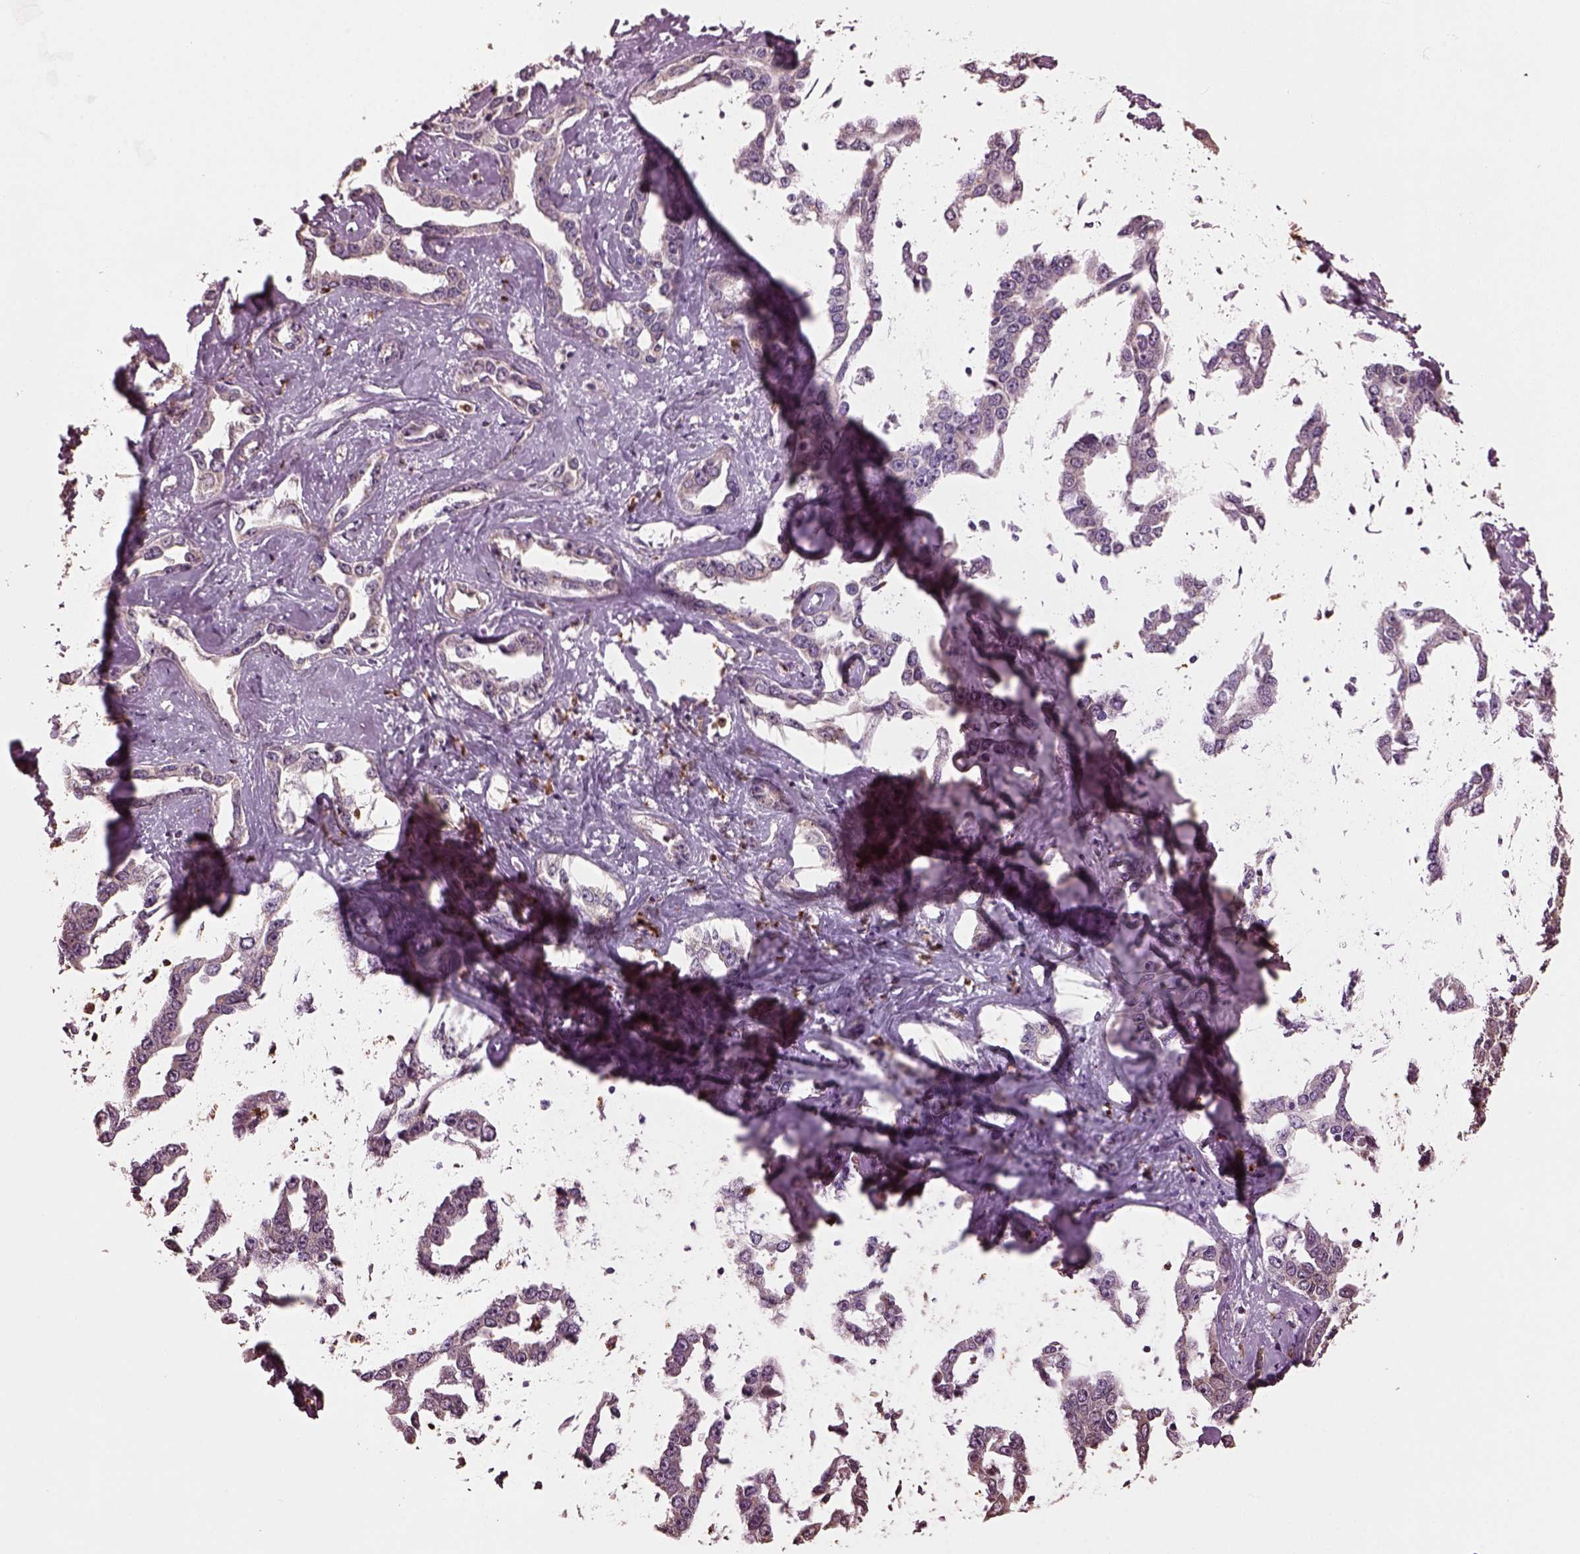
{"staining": {"intensity": "weak", "quantity": "<25%", "location": "cytoplasmic/membranous"}, "tissue": "liver cancer", "cell_type": "Tumor cells", "image_type": "cancer", "snomed": [{"axis": "morphology", "description": "Cholangiocarcinoma"}, {"axis": "topography", "description": "Liver"}], "caption": "Immunohistochemical staining of cholangiocarcinoma (liver) displays no significant positivity in tumor cells.", "gene": "RUFY3", "patient": {"sex": "male", "age": 59}}